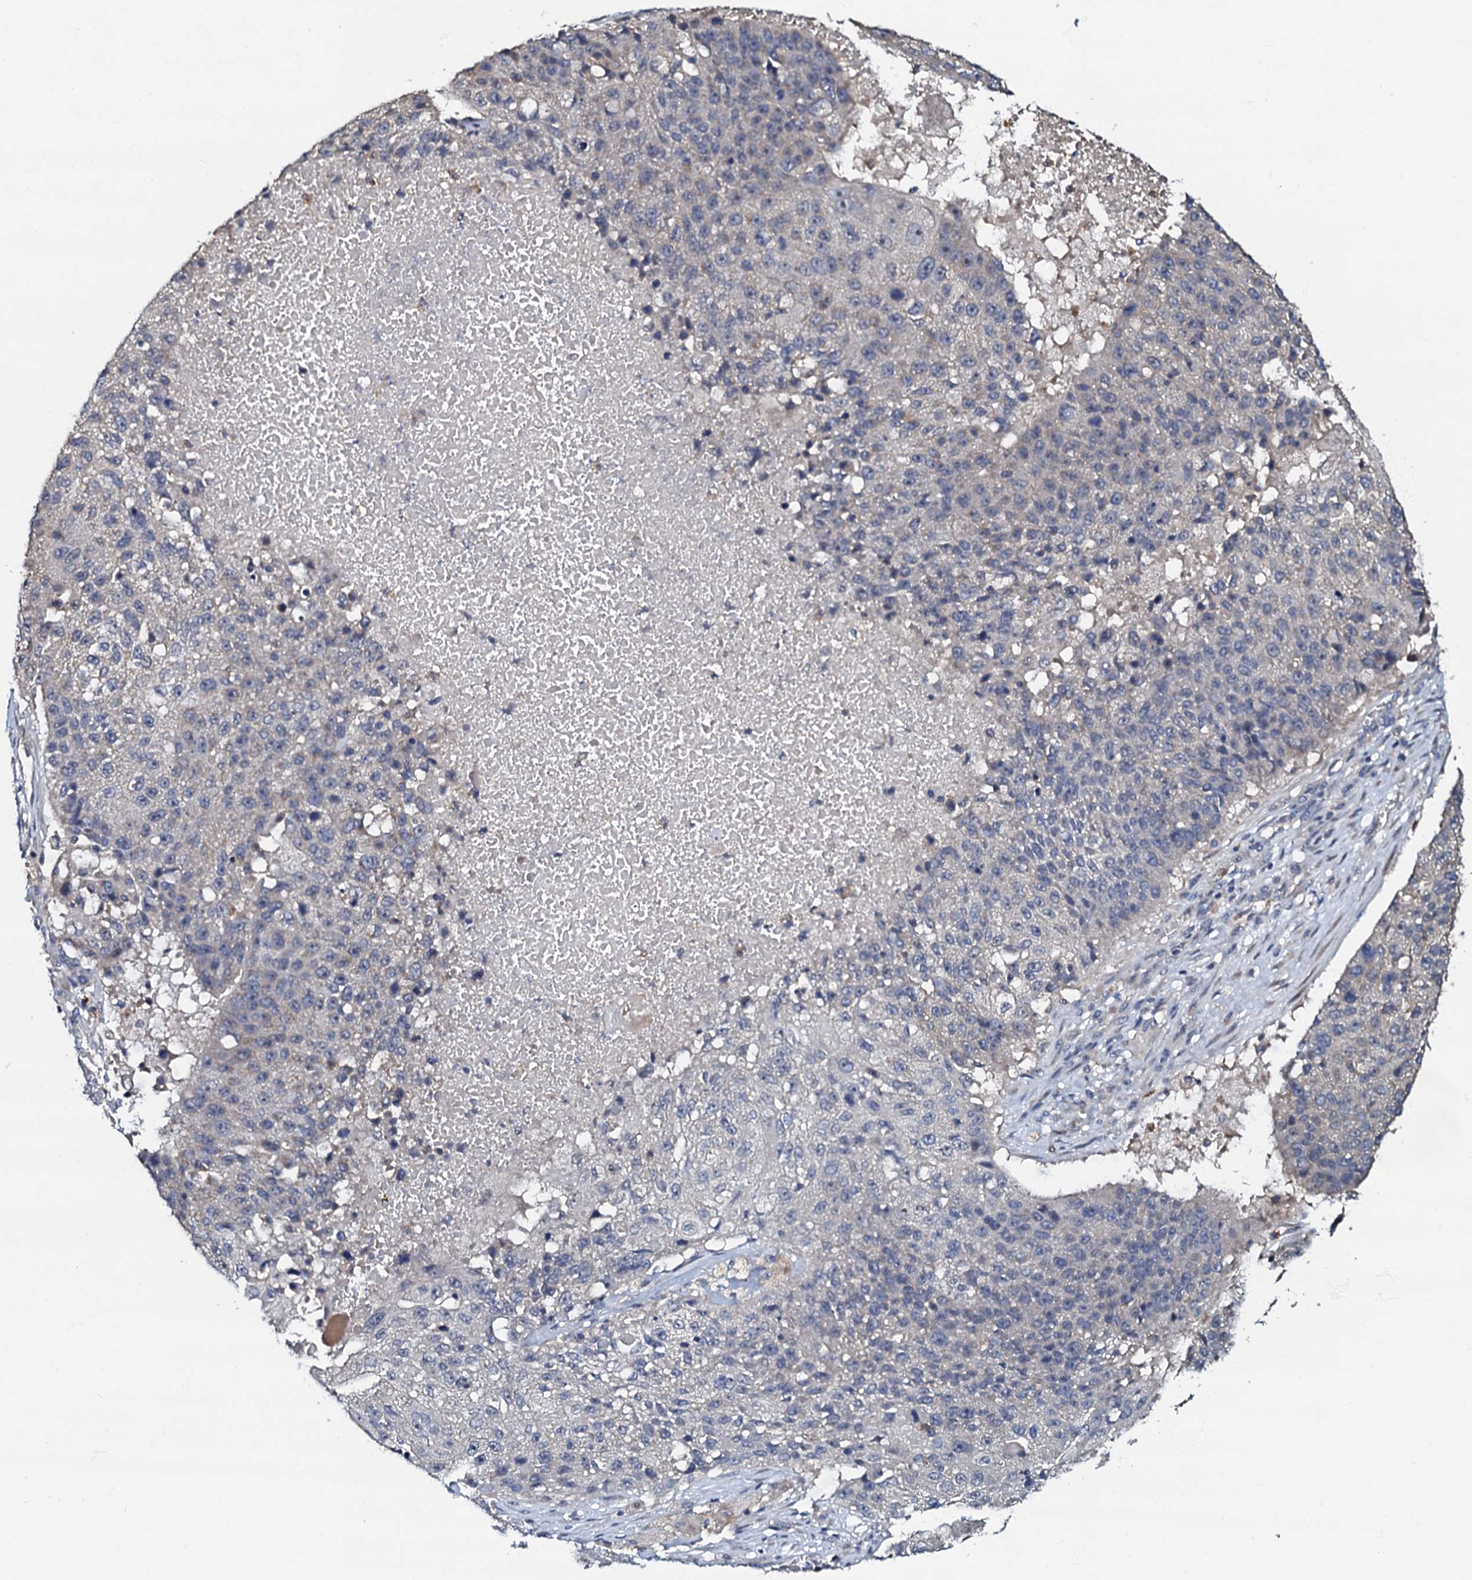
{"staining": {"intensity": "negative", "quantity": "none", "location": "none"}, "tissue": "lung cancer", "cell_type": "Tumor cells", "image_type": "cancer", "snomed": [{"axis": "morphology", "description": "Squamous cell carcinoma, NOS"}, {"axis": "topography", "description": "Lung"}], "caption": "IHC of lung cancer displays no expression in tumor cells.", "gene": "CPNE2", "patient": {"sex": "male", "age": 61}}